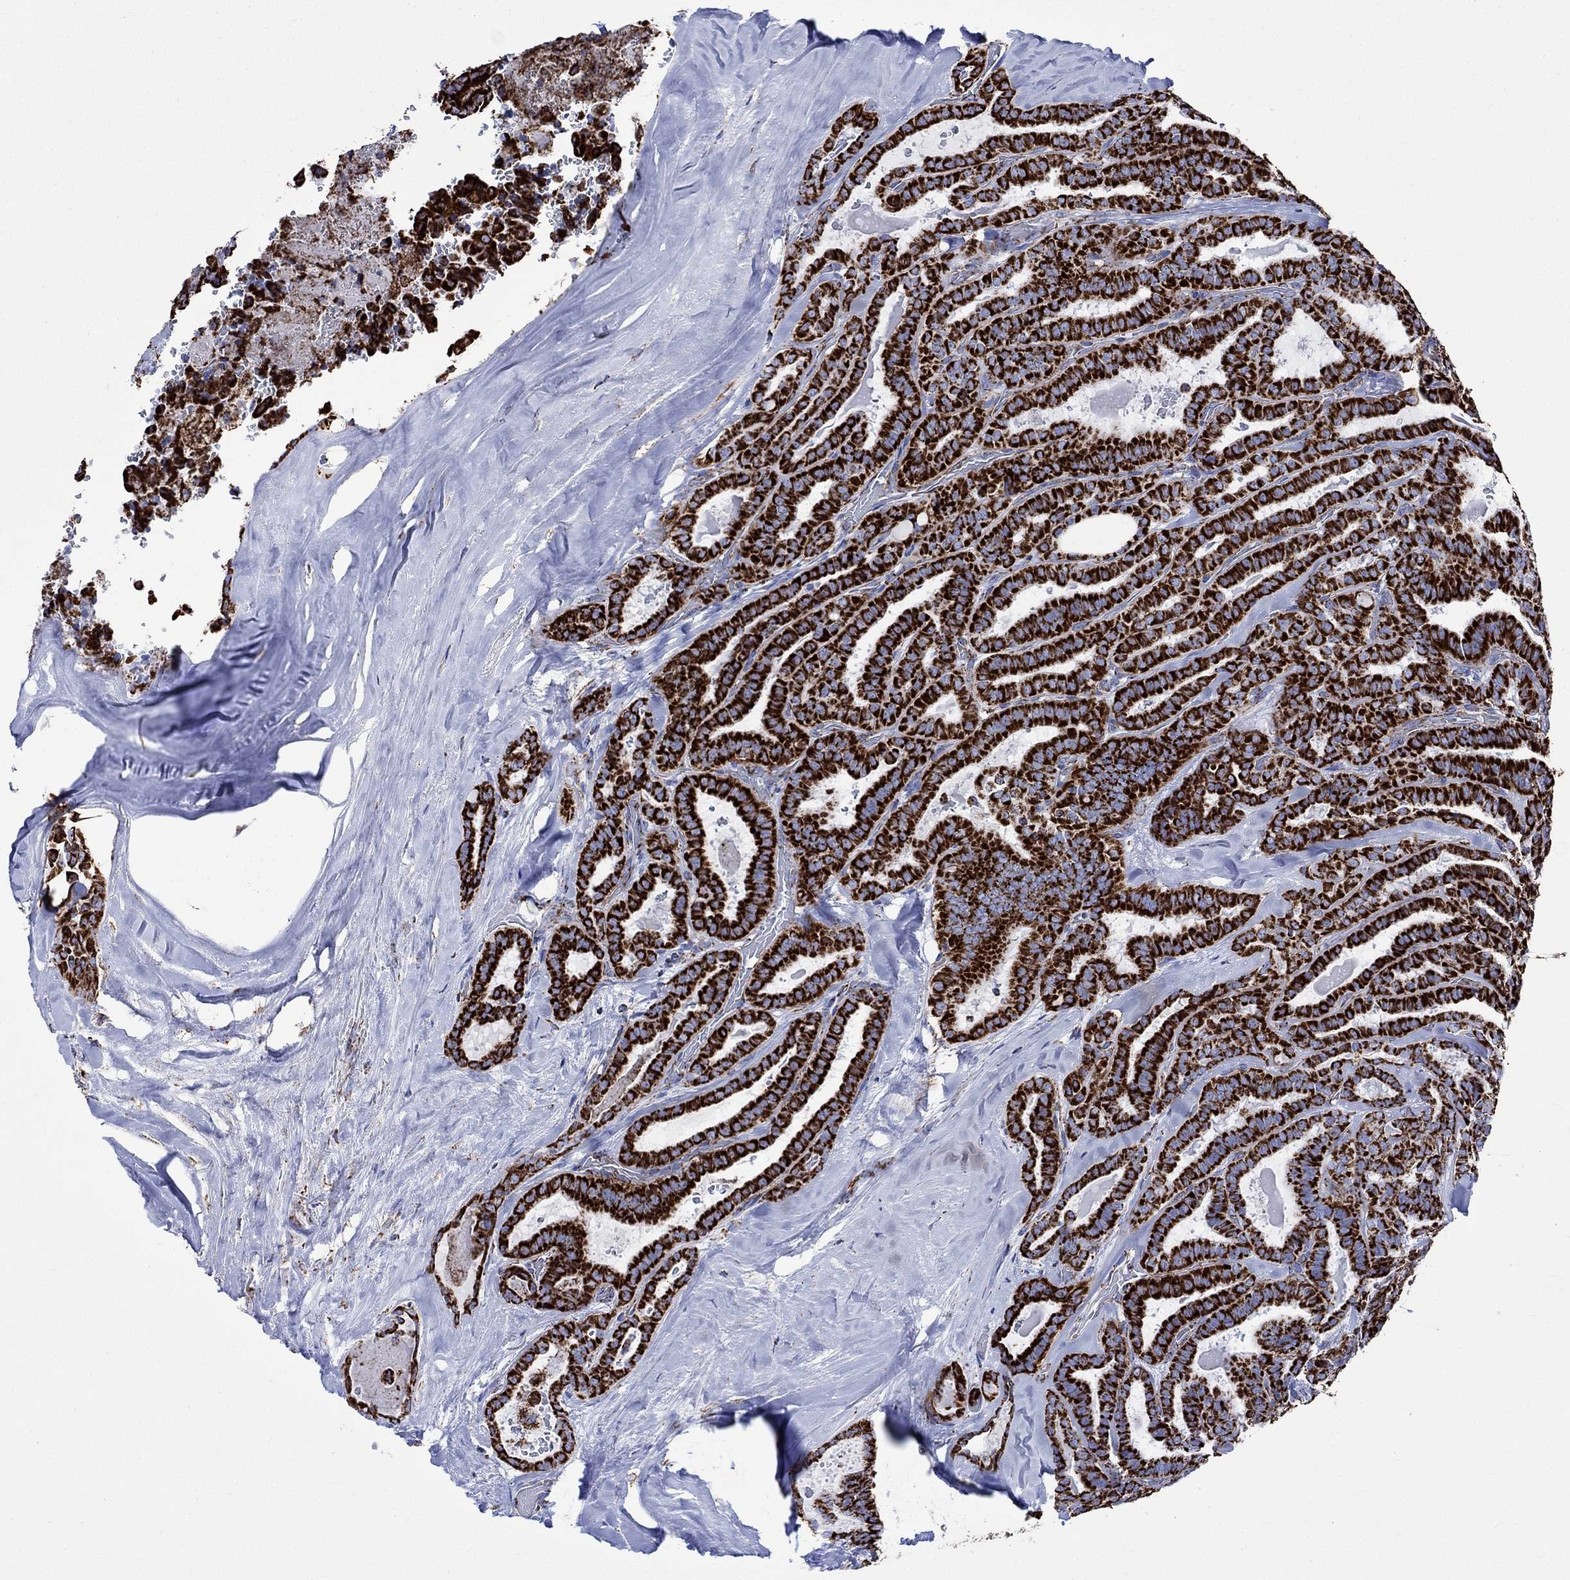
{"staining": {"intensity": "strong", "quantity": ">75%", "location": "cytoplasmic/membranous"}, "tissue": "thyroid cancer", "cell_type": "Tumor cells", "image_type": "cancer", "snomed": [{"axis": "morphology", "description": "Papillary adenocarcinoma, NOS"}, {"axis": "topography", "description": "Thyroid gland"}], "caption": "Protein staining shows strong cytoplasmic/membranous positivity in about >75% of tumor cells in papillary adenocarcinoma (thyroid).", "gene": "RCE1", "patient": {"sex": "female", "age": 39}}